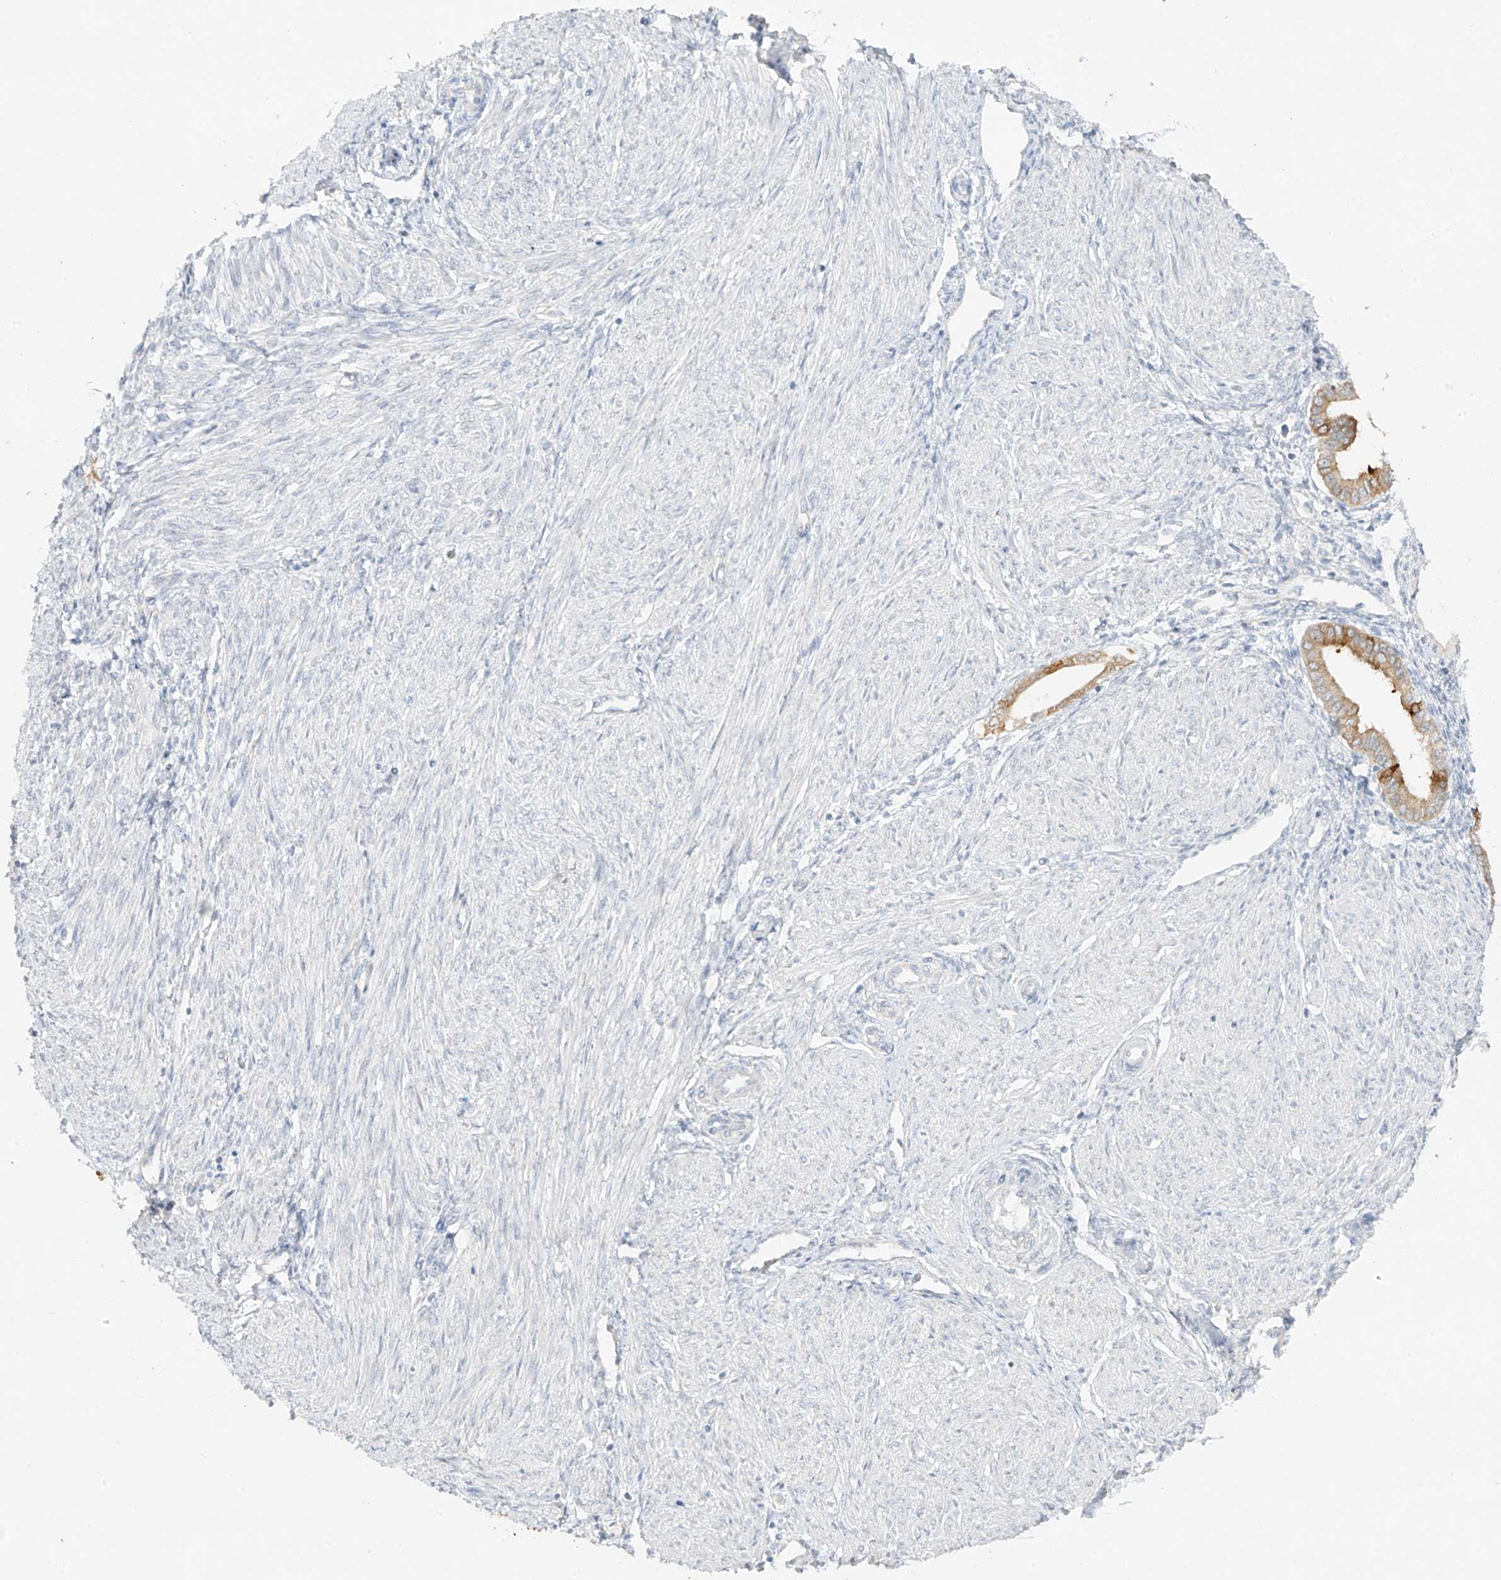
{"staining": {"intensity": "negative", "quantity": "none", "location": "none"}, "tissue": "endometrium", "cell_type": "Cells in endometrial stroma", "image_type": "normal", "snomed": [{"axis": "morphology", "description": "Normal tissue, NOS"}, {"axis": "topography", "description": "Endometrium"}], "caption": "High magnification brightfield microscopy of unremarkable endometrium stained with DAB (brown) and counterstained with hematoxylin (blue): cells in endometrial stroma show no significant staining. (DAB (3,3'-diaminobenzidine) IHC, high magnification).", "gene": "DCDC2", "patient": {"sex": "female", "age": 53}}